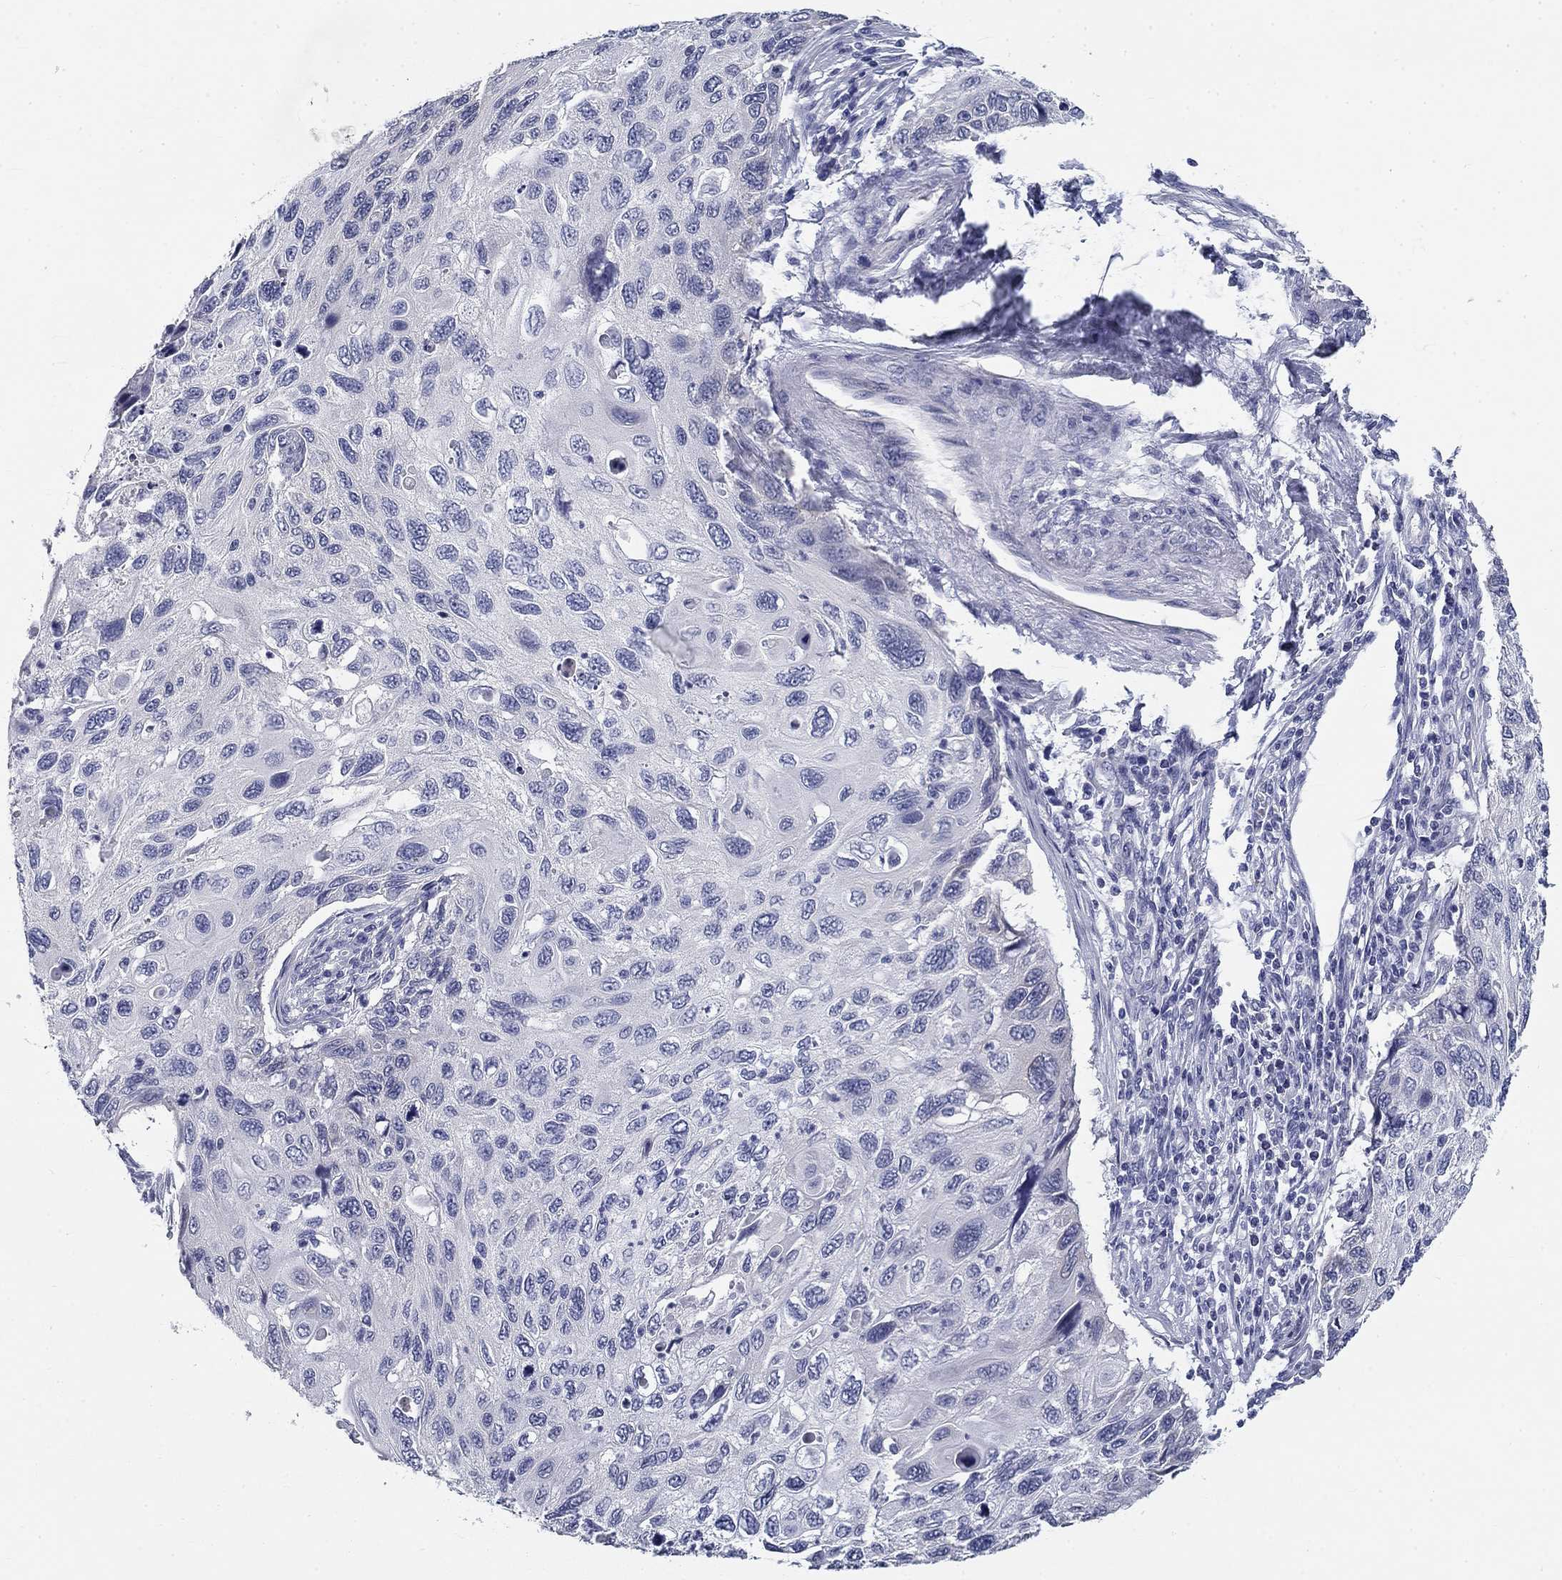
{"staining": {"intensity": "negative", "quantity": "none", "location": "none"}, "tissue": "cervical cancer", "cell_type": "Tumor cells", "image_type": "cancer", "snomed": [{"axis": "morphology", "description": "Squamous cell carcinoma, NOS"}, {"axis": "topography", "description": "Cervix"}], "caption": "A histopathology image of human cervical squamous cell carcinoma is negative for staining in tumor cells.", "gene": "GALNTL5", "patient": {"sex": "female", "age": 70}}